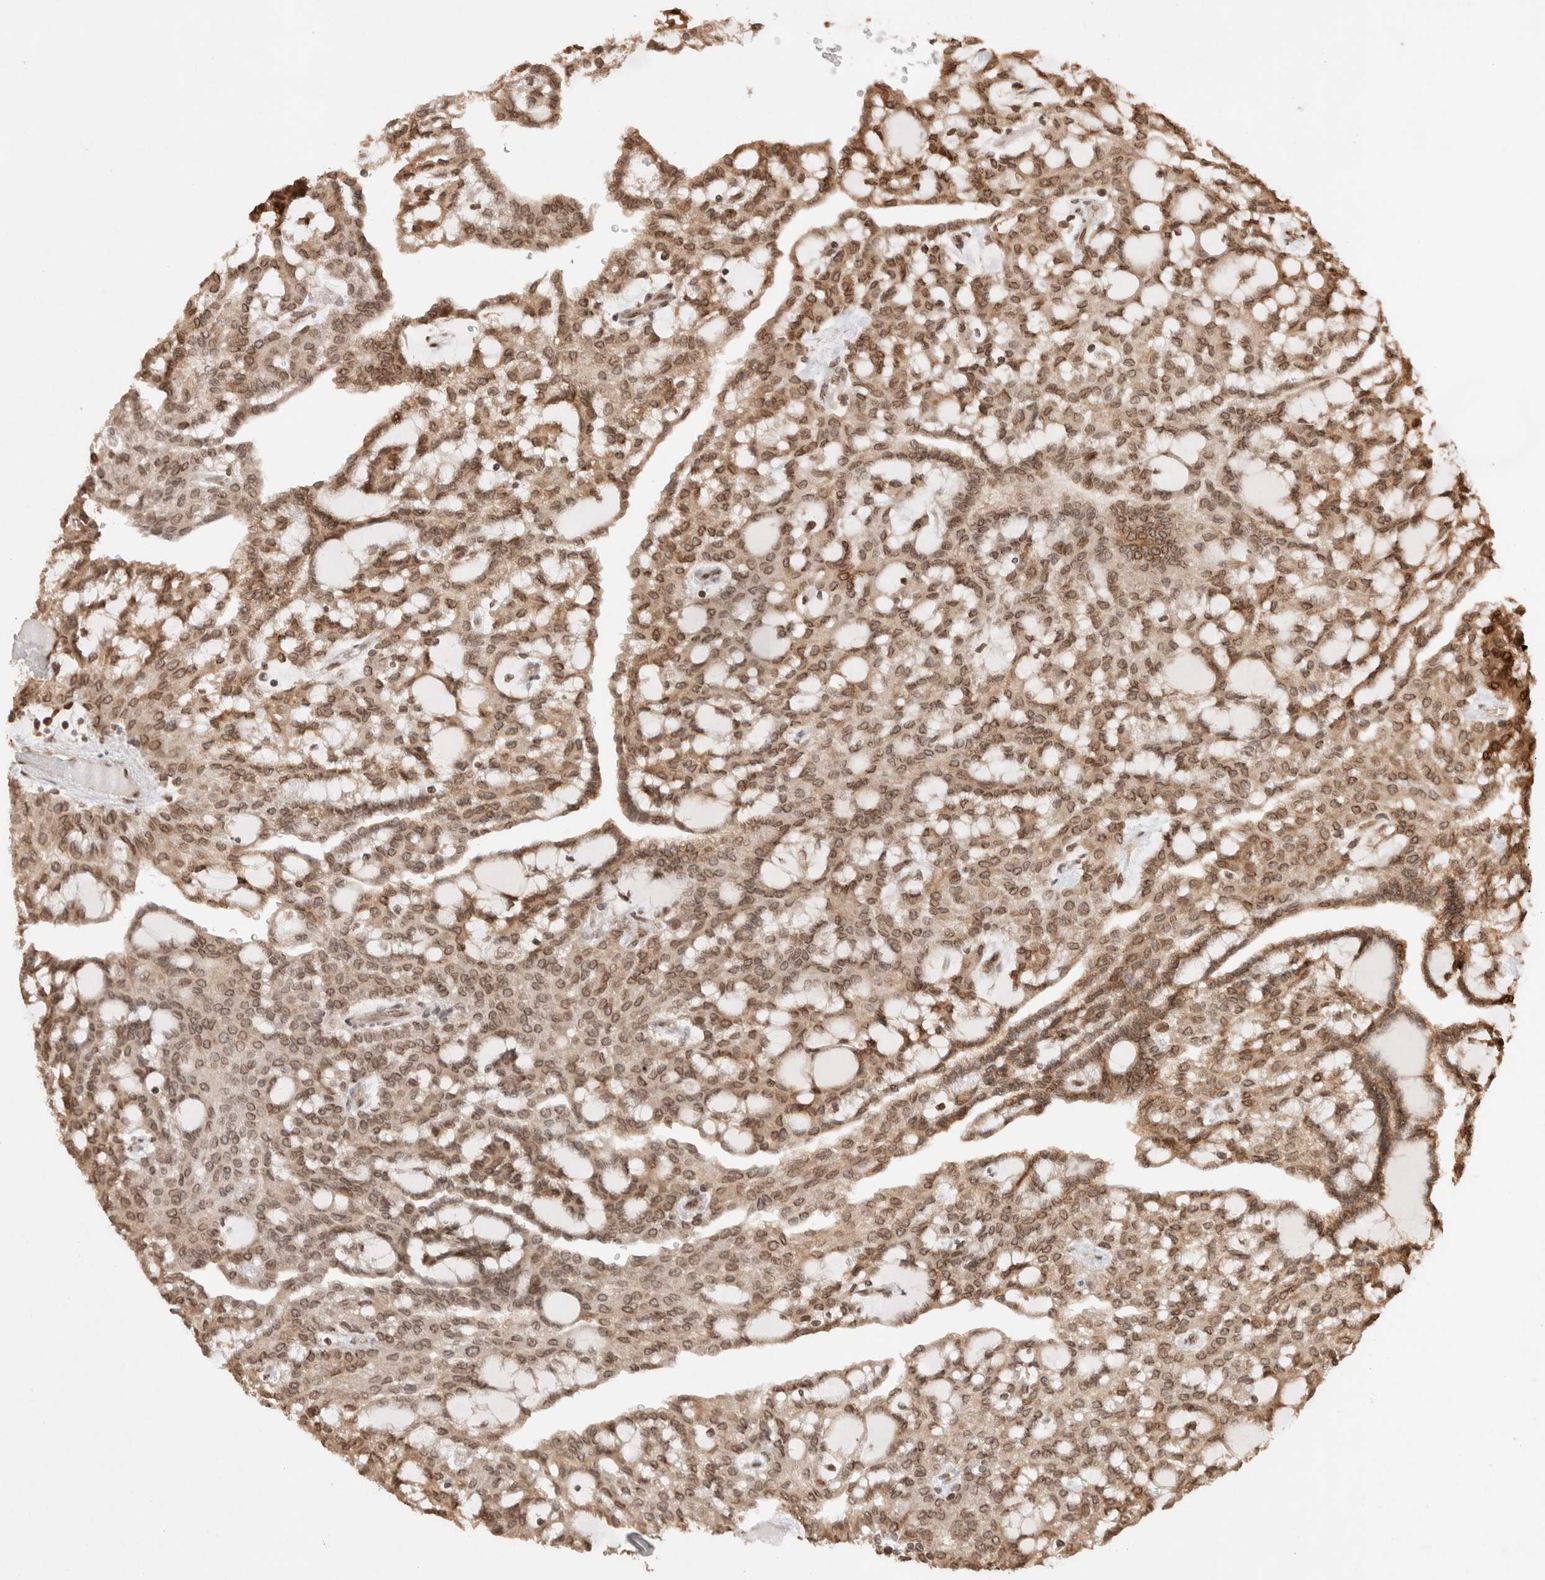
{"staining": {"intensity": "moderate", "quantity": ">75%", "location": "cytoplasmic/membranous,nuclear"}, "tissue": "renal cancer", "cell_type": "Tumor cells", "image_type": "cancer", "snomed": [{"axis": "morphology", "description": "Adenocarcinoma, NOS"}, {"axis": "topography", "description": "Kidney"}], "caption": "IHC image of human renal cancer stained for a protein (brown), which reveals medium levels of moderate cytoplasmic/membranous and nuclear staining in approximately >75% of tumor cells.", "gene": "TPR", "patient": {"sex": "male", "age": 63}}